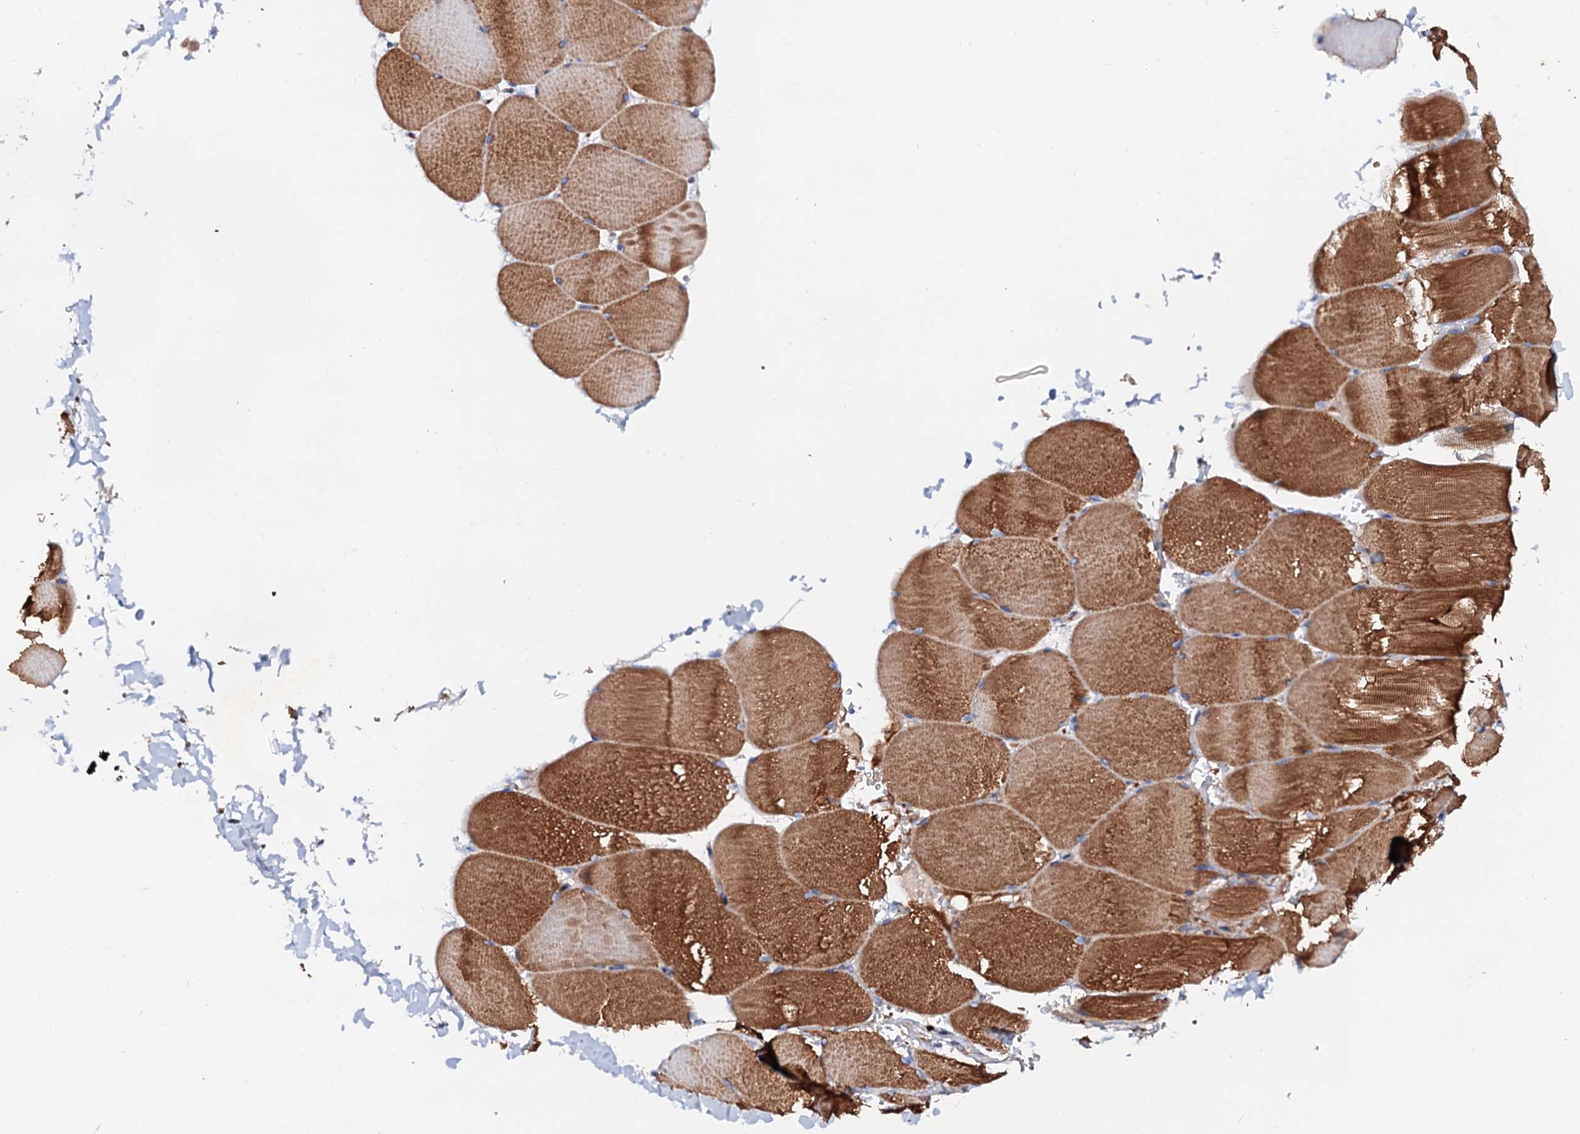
{"staining": {"intensity": "strong", "quantity": ">75%", "location": "cytoplasmic/membranous"}, "tissue": "skeletal muscle", "cell_type": "Myocytes", "image_type": "normal", "snomed": [{"axis": "morphology", "description": "Normal tissue, NOS"}, {"axis": "topography", "description": "Skeletal muscle"}, {"axis": "topography", "description": "Head-Neck"}], "caption": "The photomicrograph demonstrates staining of unremarkable skeletal muscle, revealing strong cytoplasmic/membranous protein positivity (brown color) within myocytes. (brown staining indicates protein expression, while blue staining denotes nuclei).", "gene": "SLC10A7", "patient": {"sex": "male", "age": 66}}